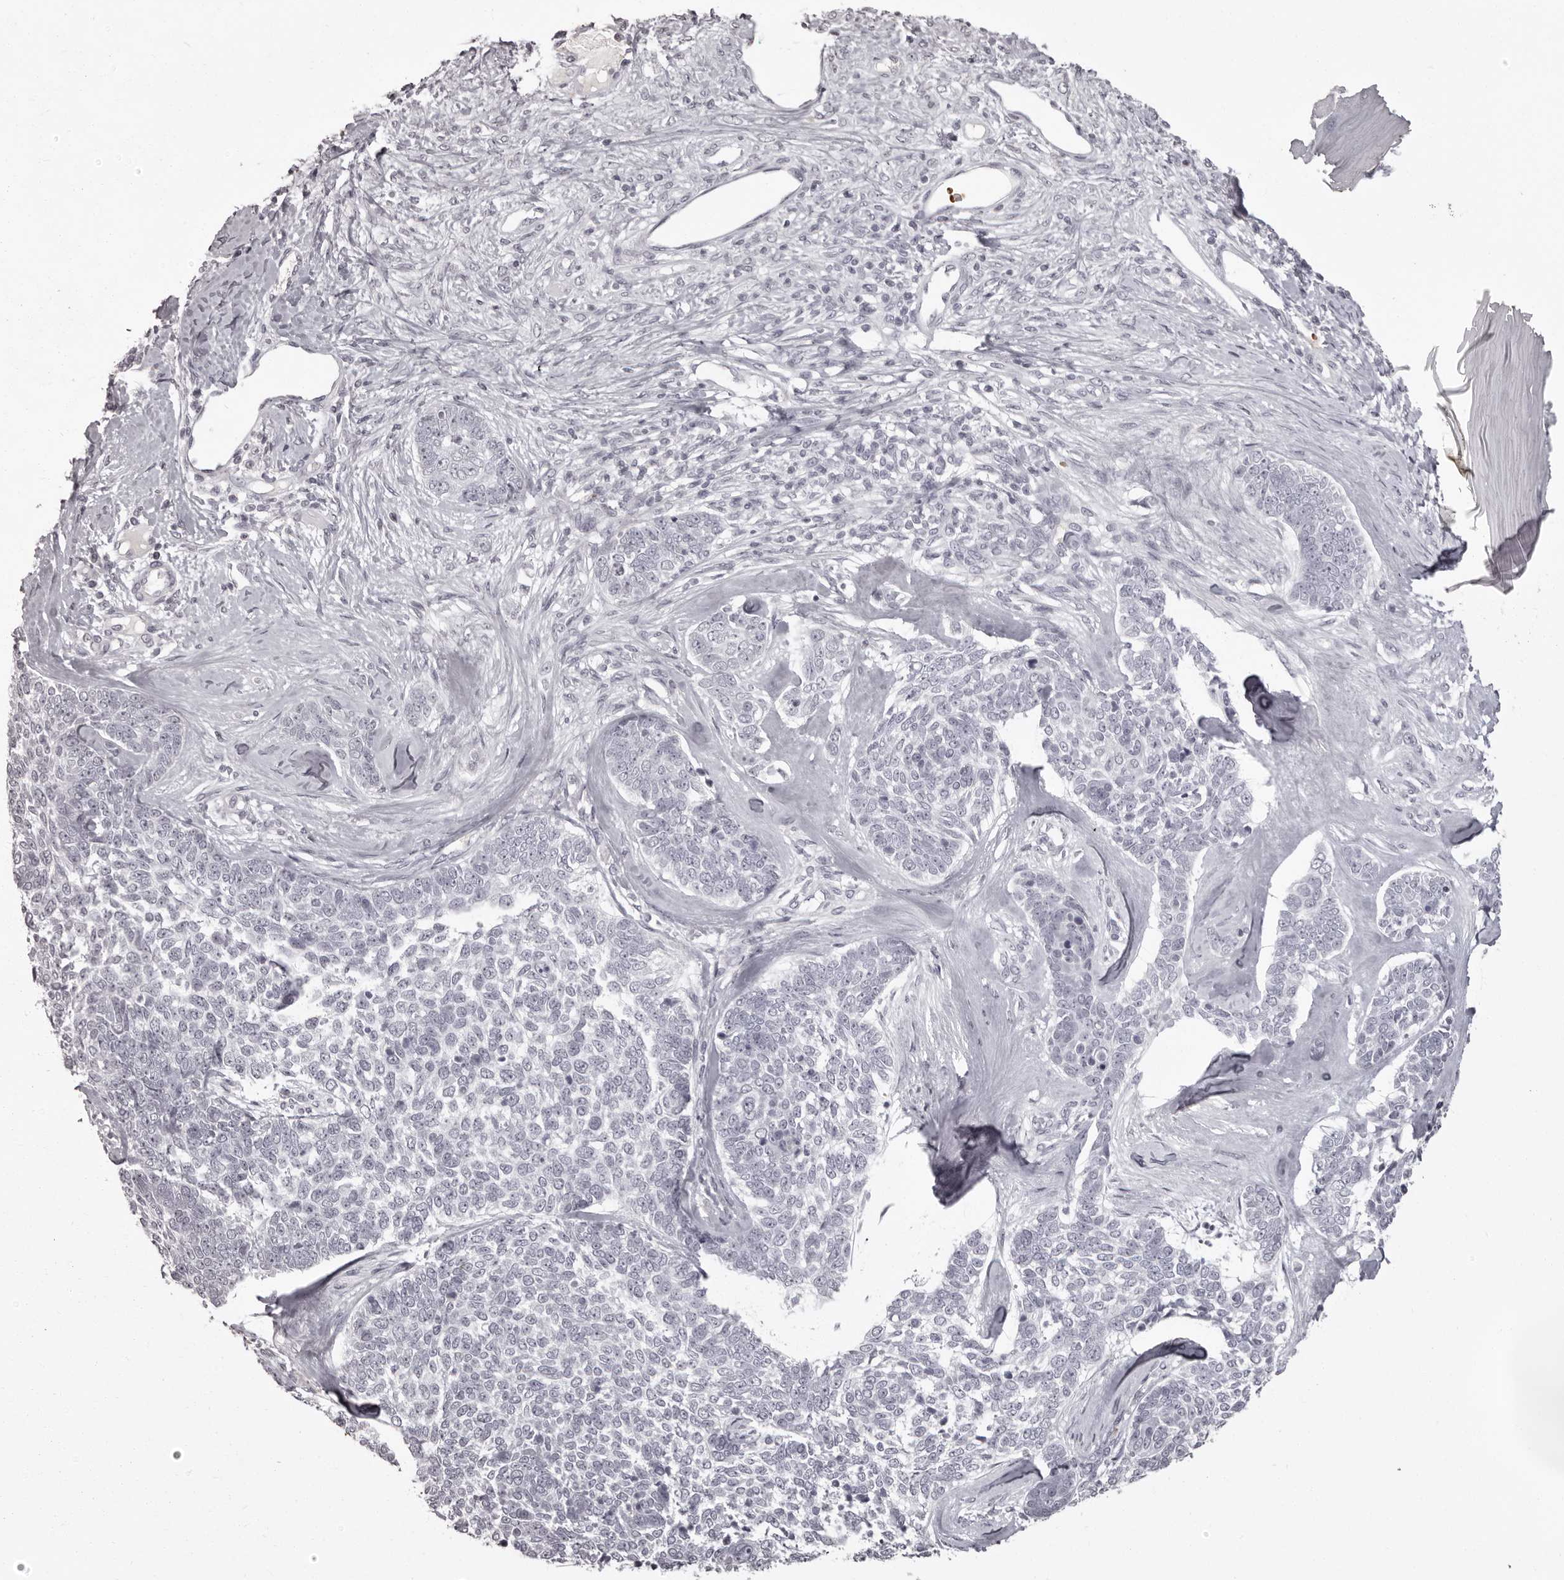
{"staining": {"intensity": "negative", "quantity": "none", "location": "none"}, "tissue": "skin cancer", "cell_type": "Tumor cells", "image_type": "cancer", "snomed": [{"axis": "morphology", "description": "Basal cell carcinoma"}, {"axis": "topography", "description": "Skin"}], "caption": "IHC micrograph of neoplastic tissue: skin cancer stained with DAB (3,3'-diaminobenzidine) displays no significant protein positivity in tumor cells. (DAB immunohistochemistry, high magnification).", "gene": "C8orf74", "patient": {"sex": "female", "age": 81}}